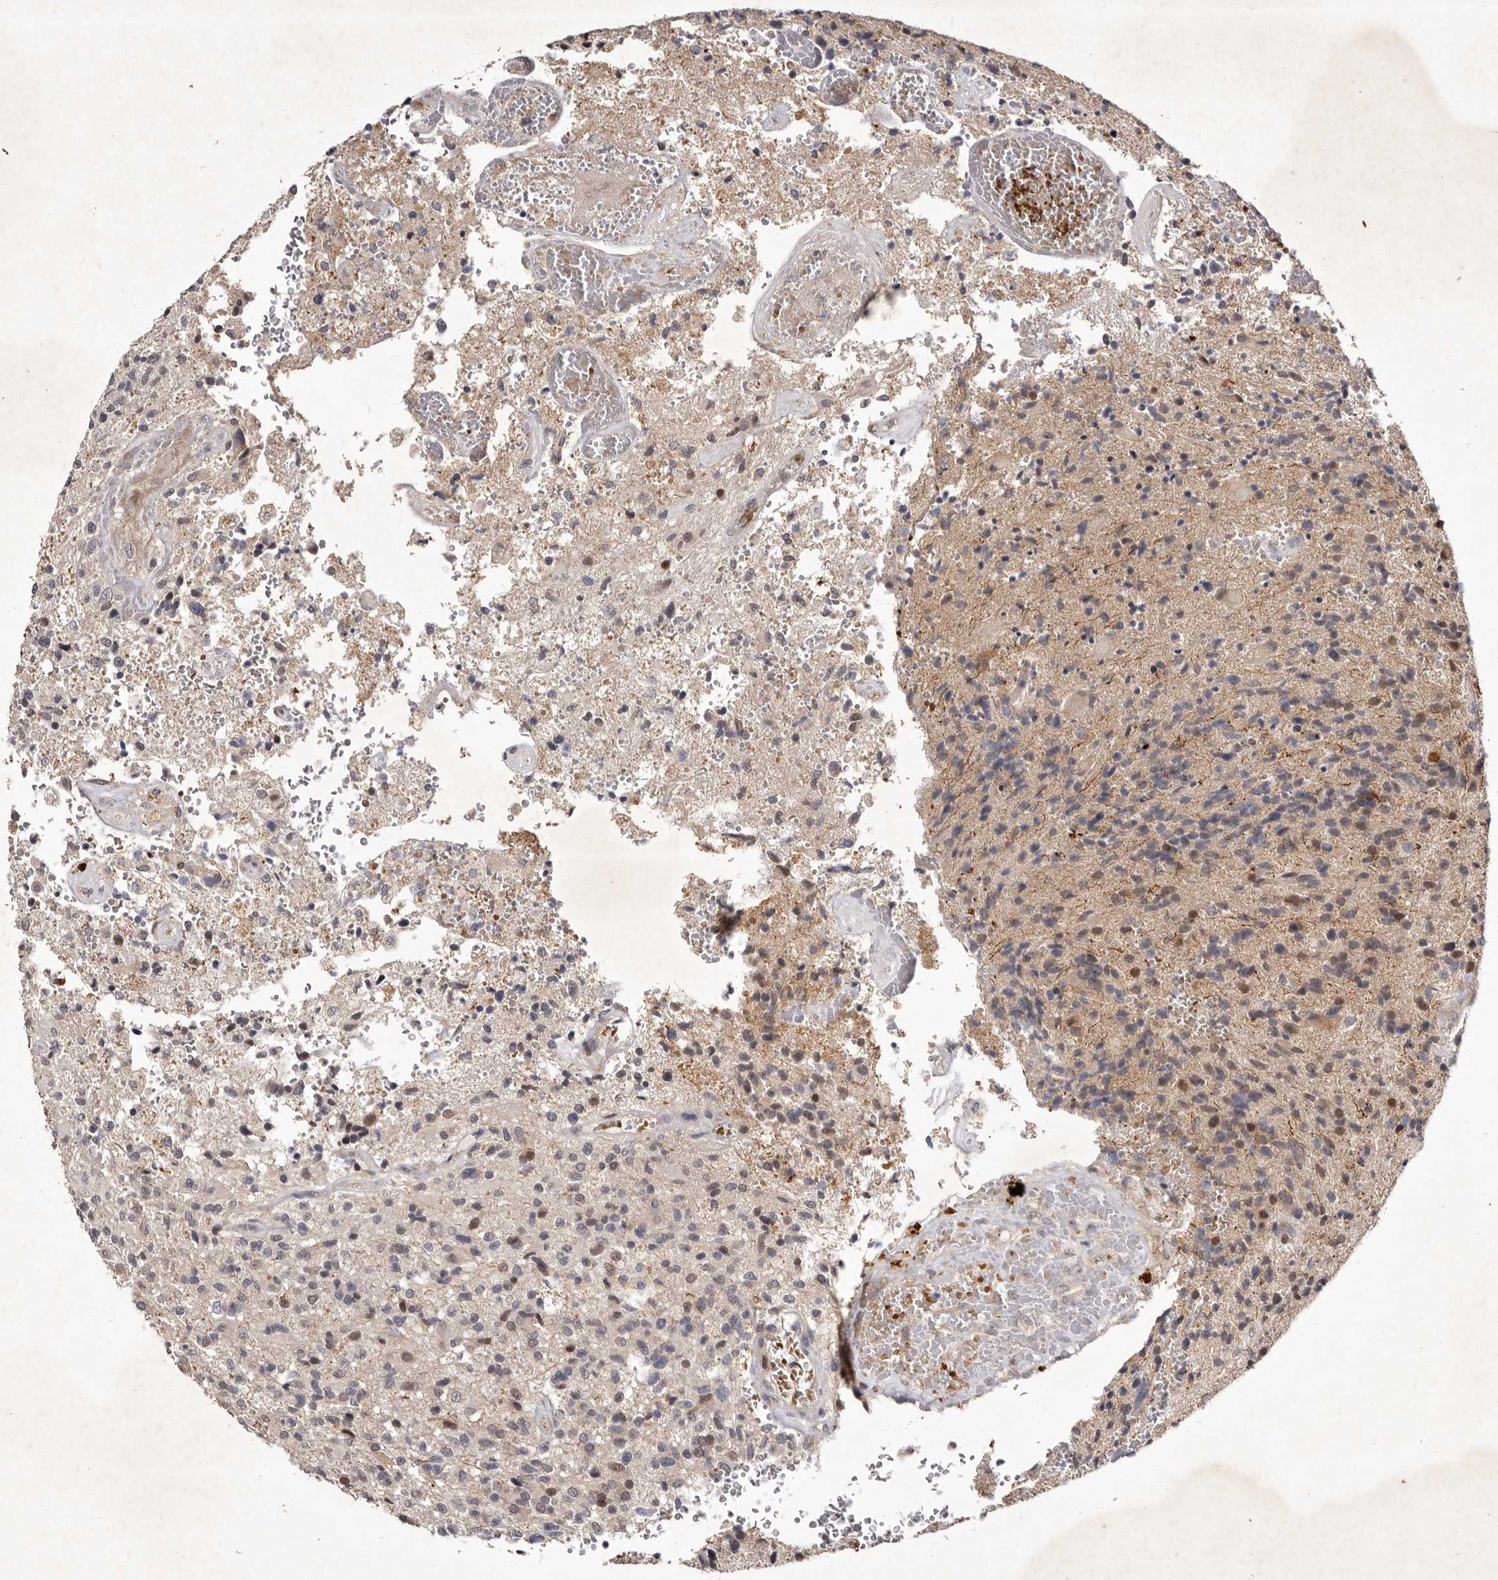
{"staining": {"intensity": "moderate", "quantity": "<25%", "location": "cytoplasmic/membranous,nuclear"}, "tissue": "glioma", "cell_type": "Tumor cells", "image_type": "cancer", "snomed": [{"axis": "morphology", "description": "Glioma, malignant, High grade"}, {"axis": "topography", "description": "Brain"}], "caption": "An immunohistochemistry photomicrograph of tumor tissue is shown. Protein staining in brown highlights moderate cytoplasmic/membranous and nuclear positivity in malignant high-grade glioma within tumor cells.", "gene": "ABL1", "patient": {"sex": "male", "age": 72}}